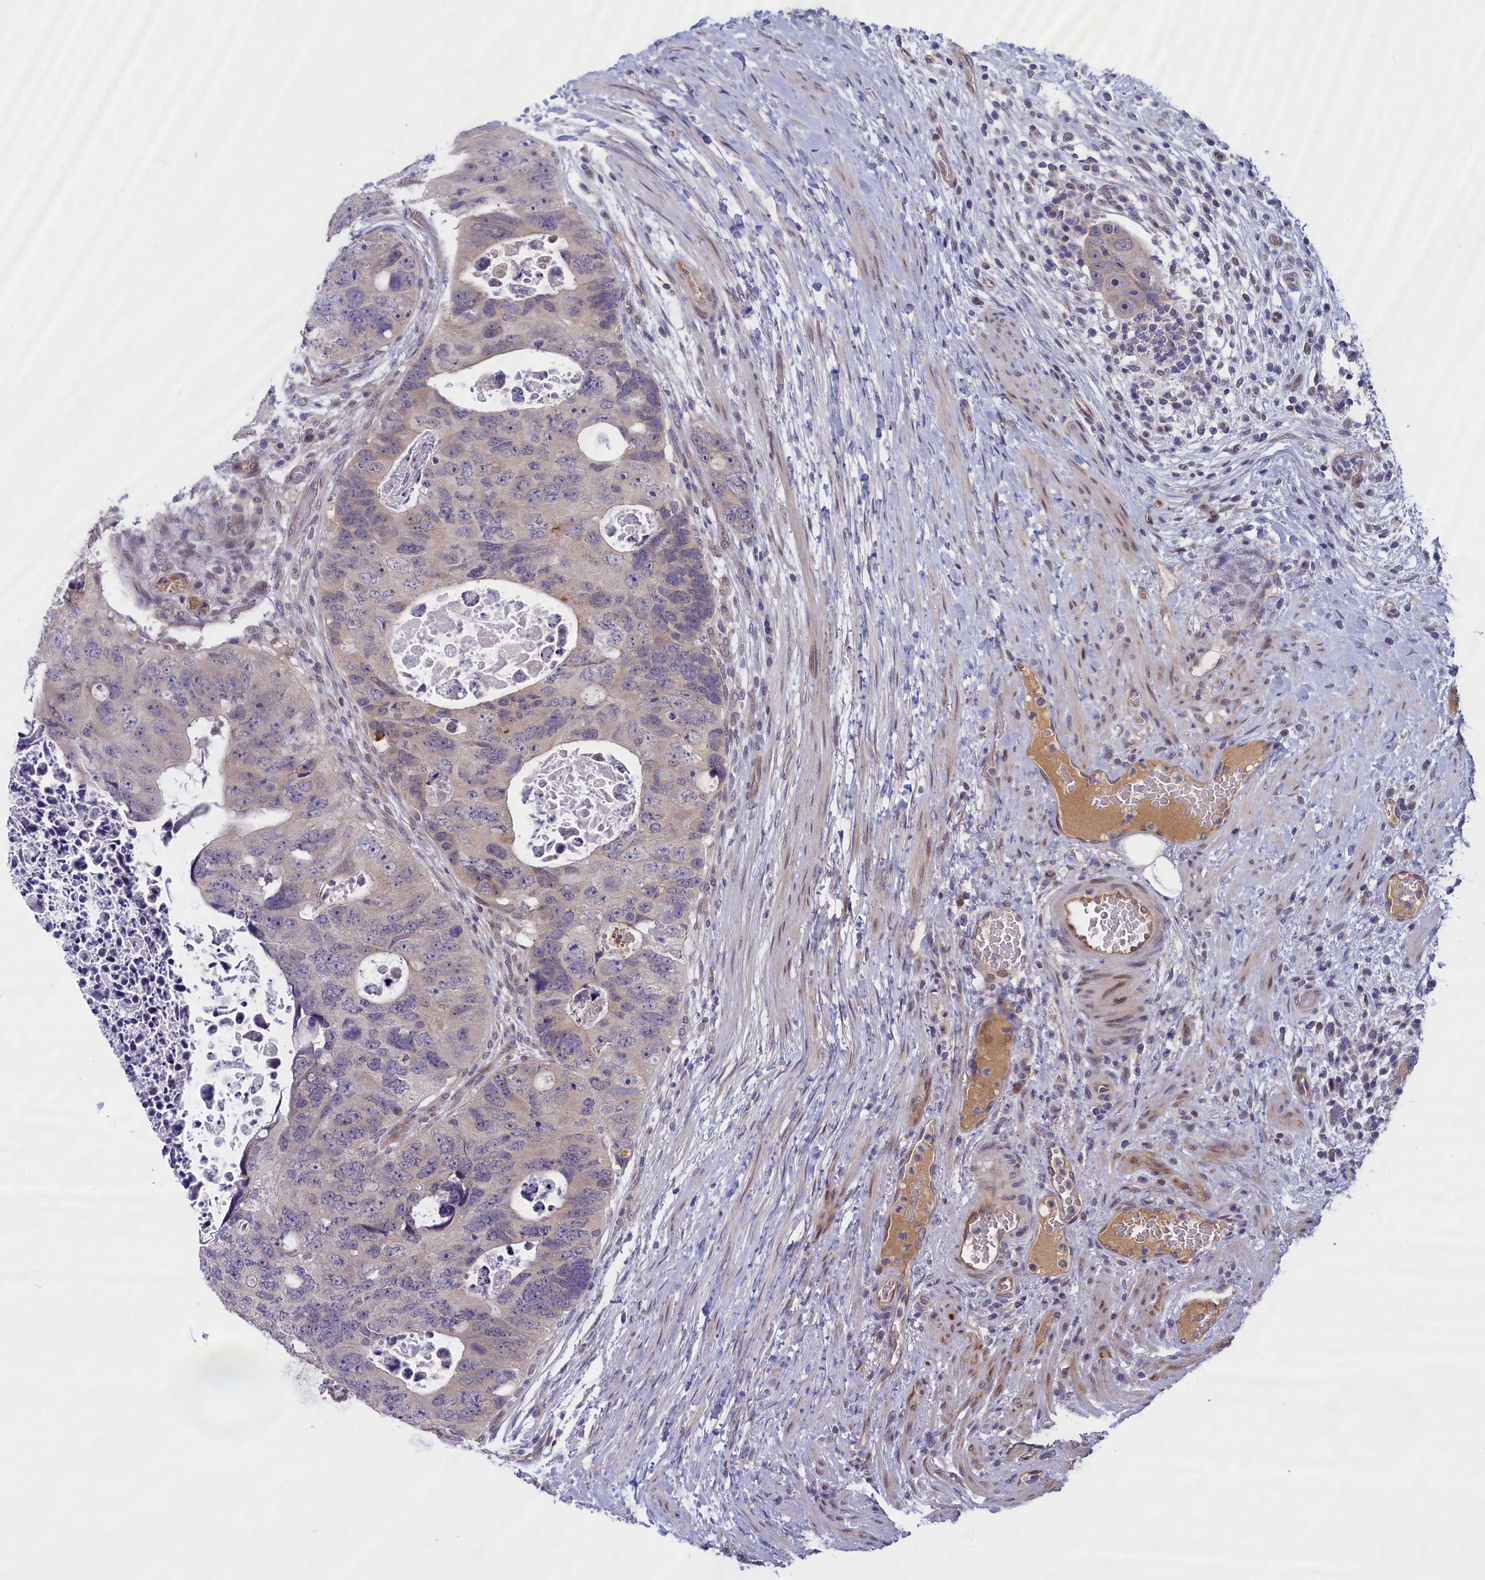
{"staining": {"intensity": "weak", "quantity": "<25%", "location": "cytoplasmic/membranous"}, "tissue": "colorectal cancer", "cell_type": "Tumor cells", "image_type": "cancer", "snomed": [{"axis": "morphology", "description": "Adenocarcinoma, NOS"}, {"axis": "topography", "description": "Rectum"}], "caption": "Colorectal adenocarcinoma was stained to show a protein in brown. There is no significant expression in tumor cells. (DAB (3,3'-diaminobenzidine) IHC visualized using brightfield microscopy, high magnification).", "gene": "IGFALS", "patient": {"sex": "male", "age": 59}}